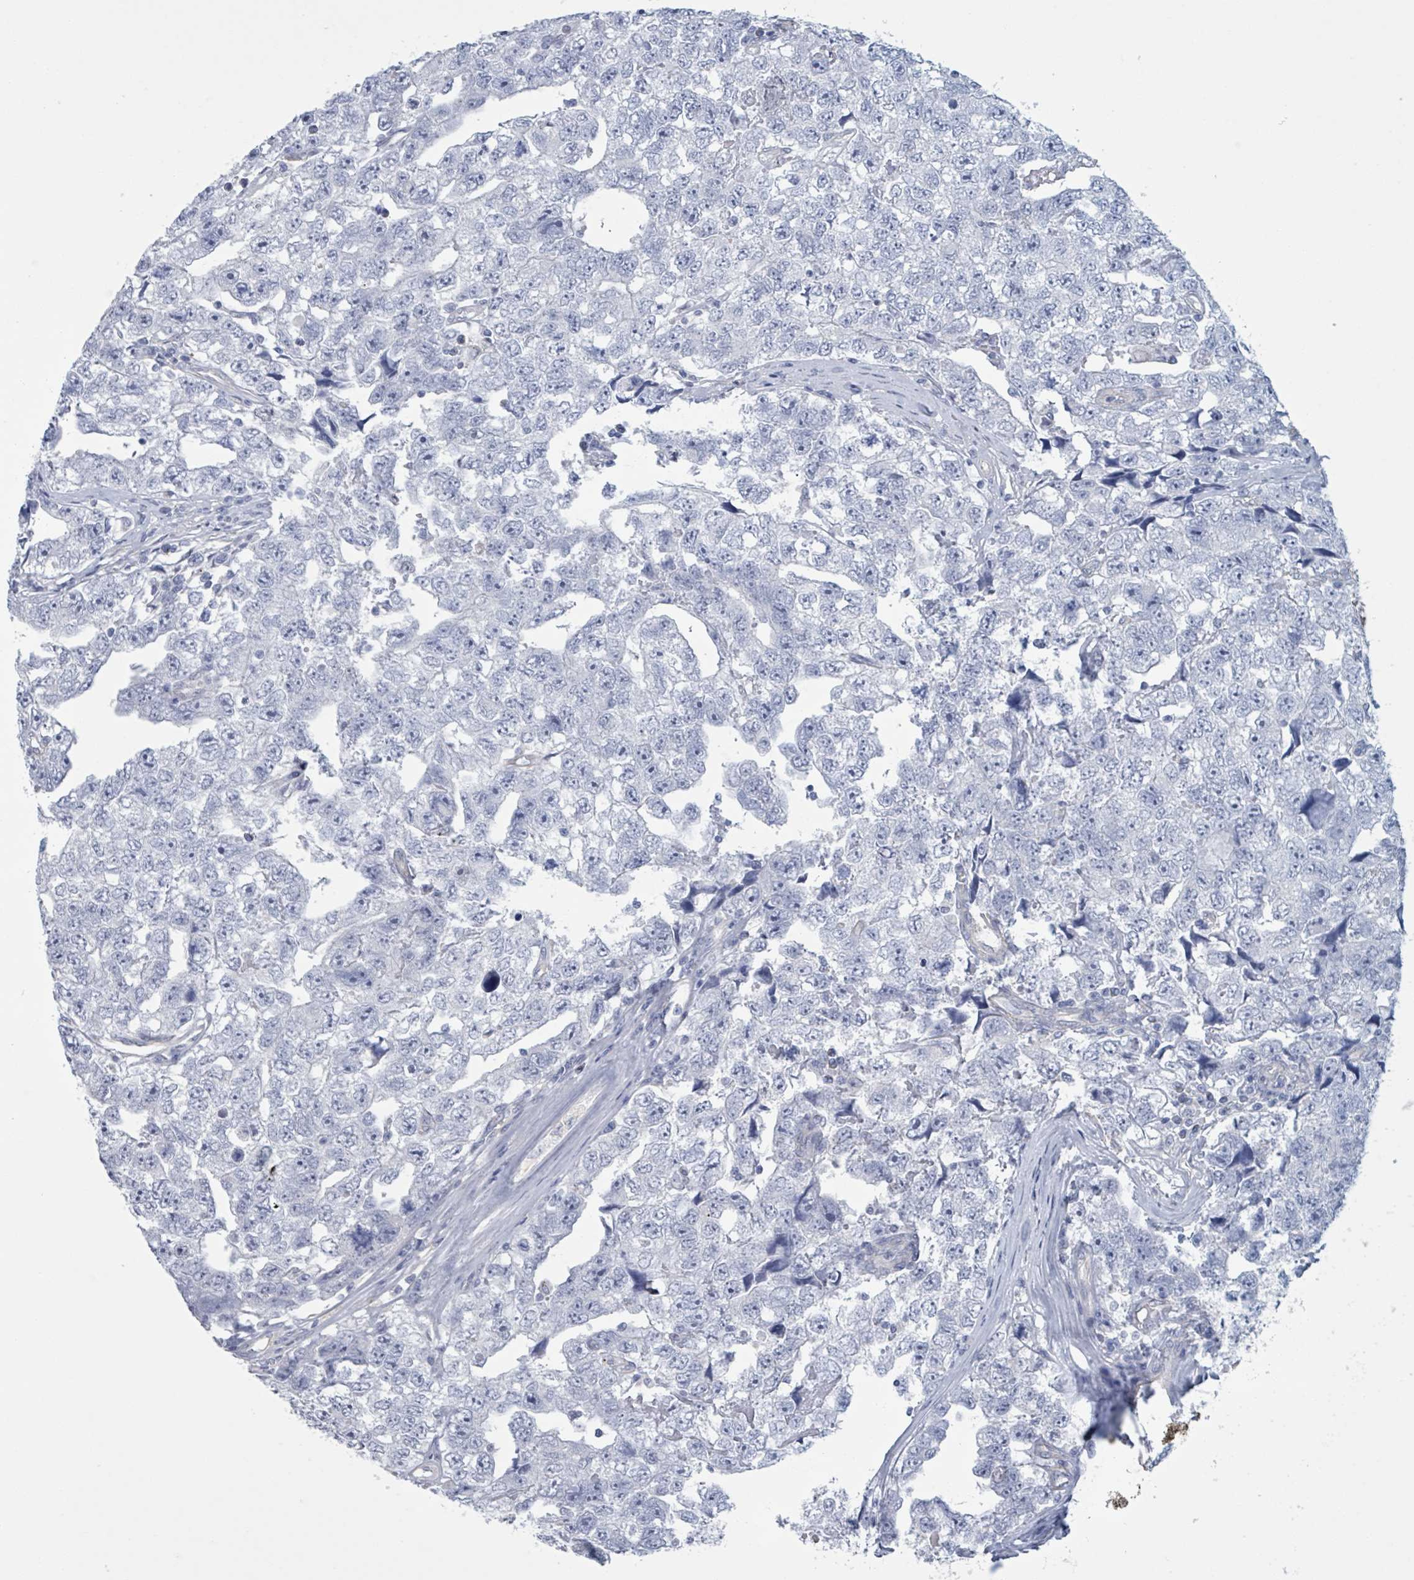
{"staining": {"intensity": "negative", "quantity": "none", "location": "none"}, "tissue": "testis cancer", "cell_type": "Tumor cells", "image_type": "cancer", "snomed": [{"axis": "morphology", "description": "Carcinoma, Embryonal, NOS"}, {"axis": "topography", "description": "Testis"}], "caption": "There is no significant staining in tumor cells of testis cancer (embryonal carcinoma).", "gene": "CT45A5", "patient": {"sex": "male", "age": 22}}